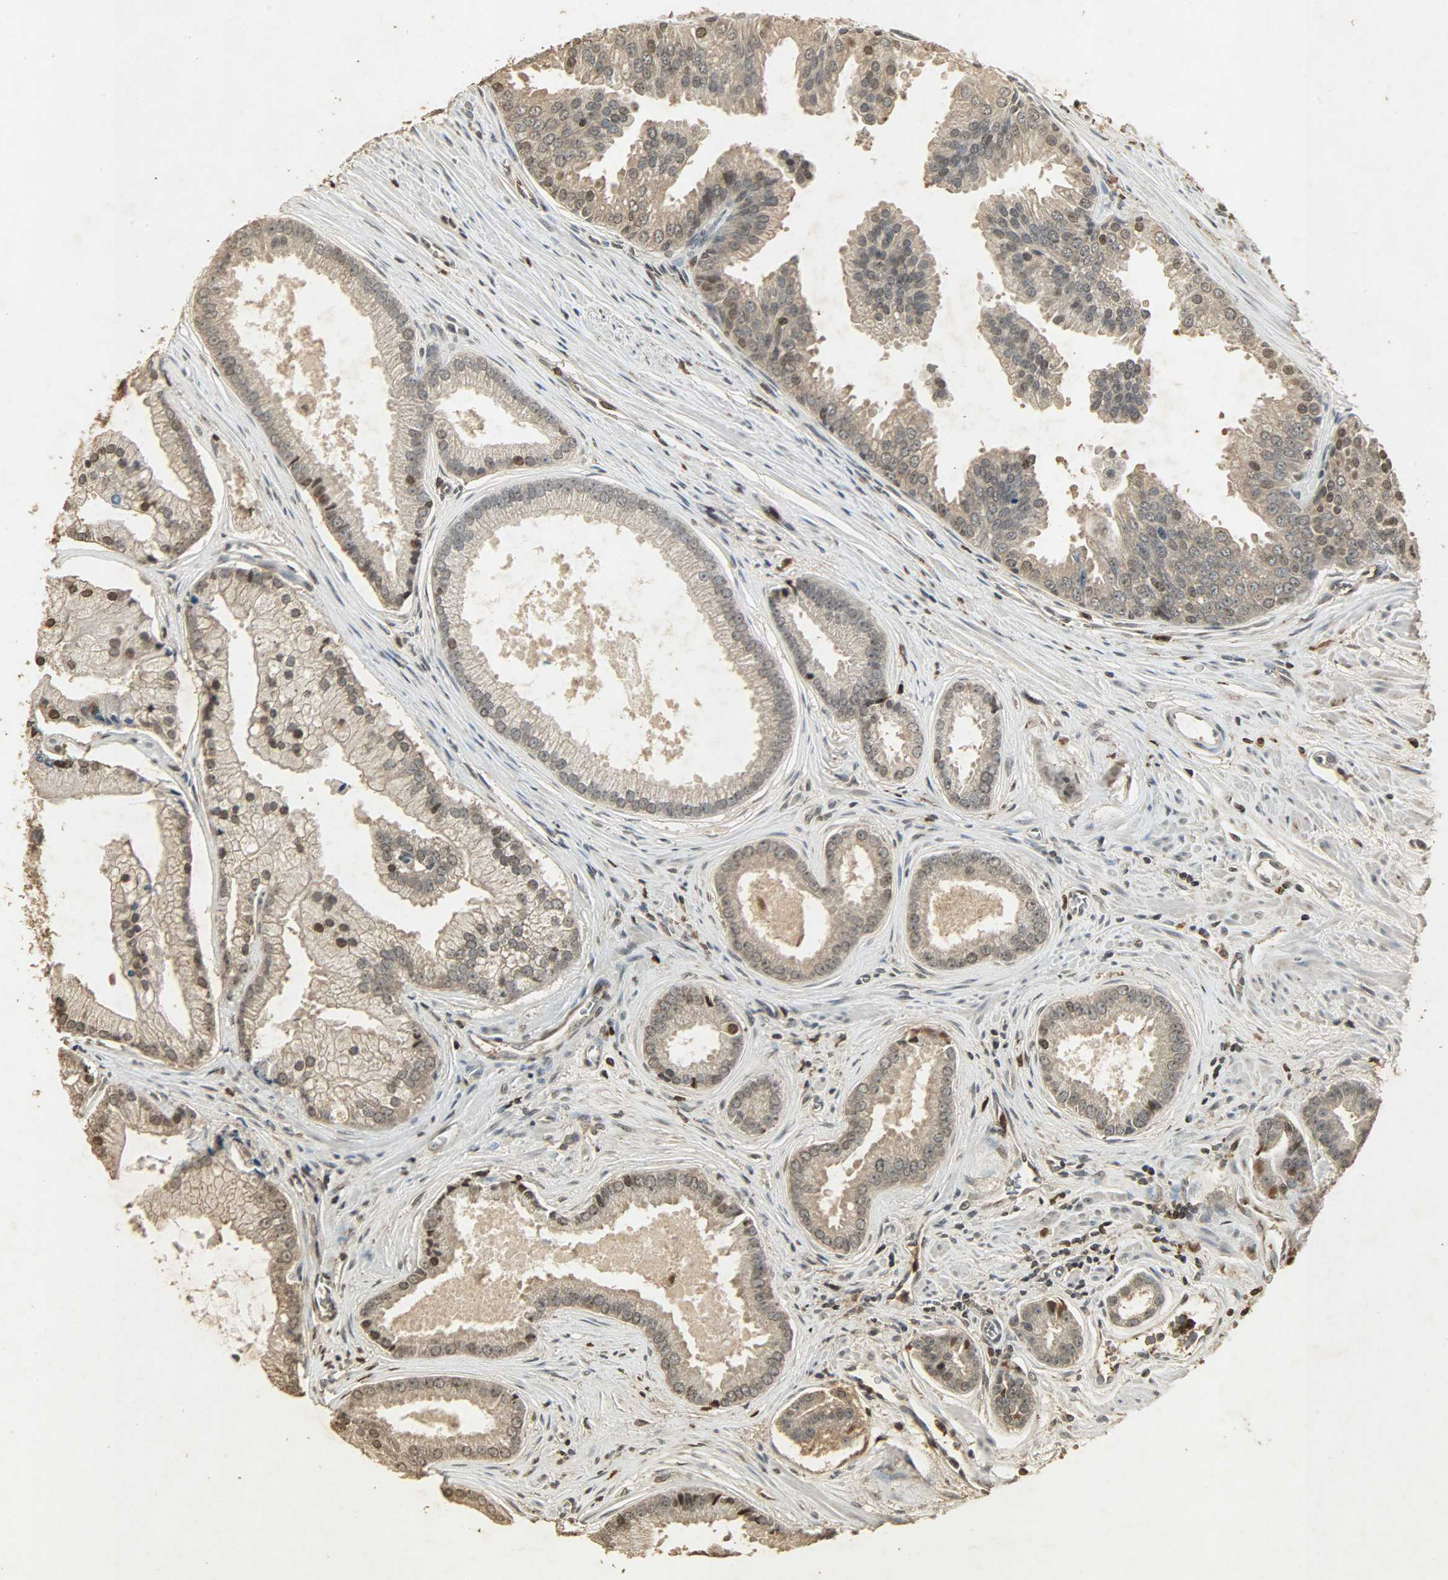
{"staining": {"intensity": "weak", "quantity": ">75%", "location": "cytoplasmic/membranous,nuclear"}, "tissue": "prostate cancer", "cell_type": "Tumor cells", "image_type": "cancer", "snomed": [{"axis": "morphology", "description": "Adenocarcinoma, High grade"}, {"axis": "topography", "description": "Prostate"}], "caption": "Immunohistochemical staining of prostate cancer shows weak cytoplasmic/membranous and nuclear protein expression in approximately >75% of tumor cells.", "gene": "PPP3R1", "patient": {"sex": "male", "age": 67}}